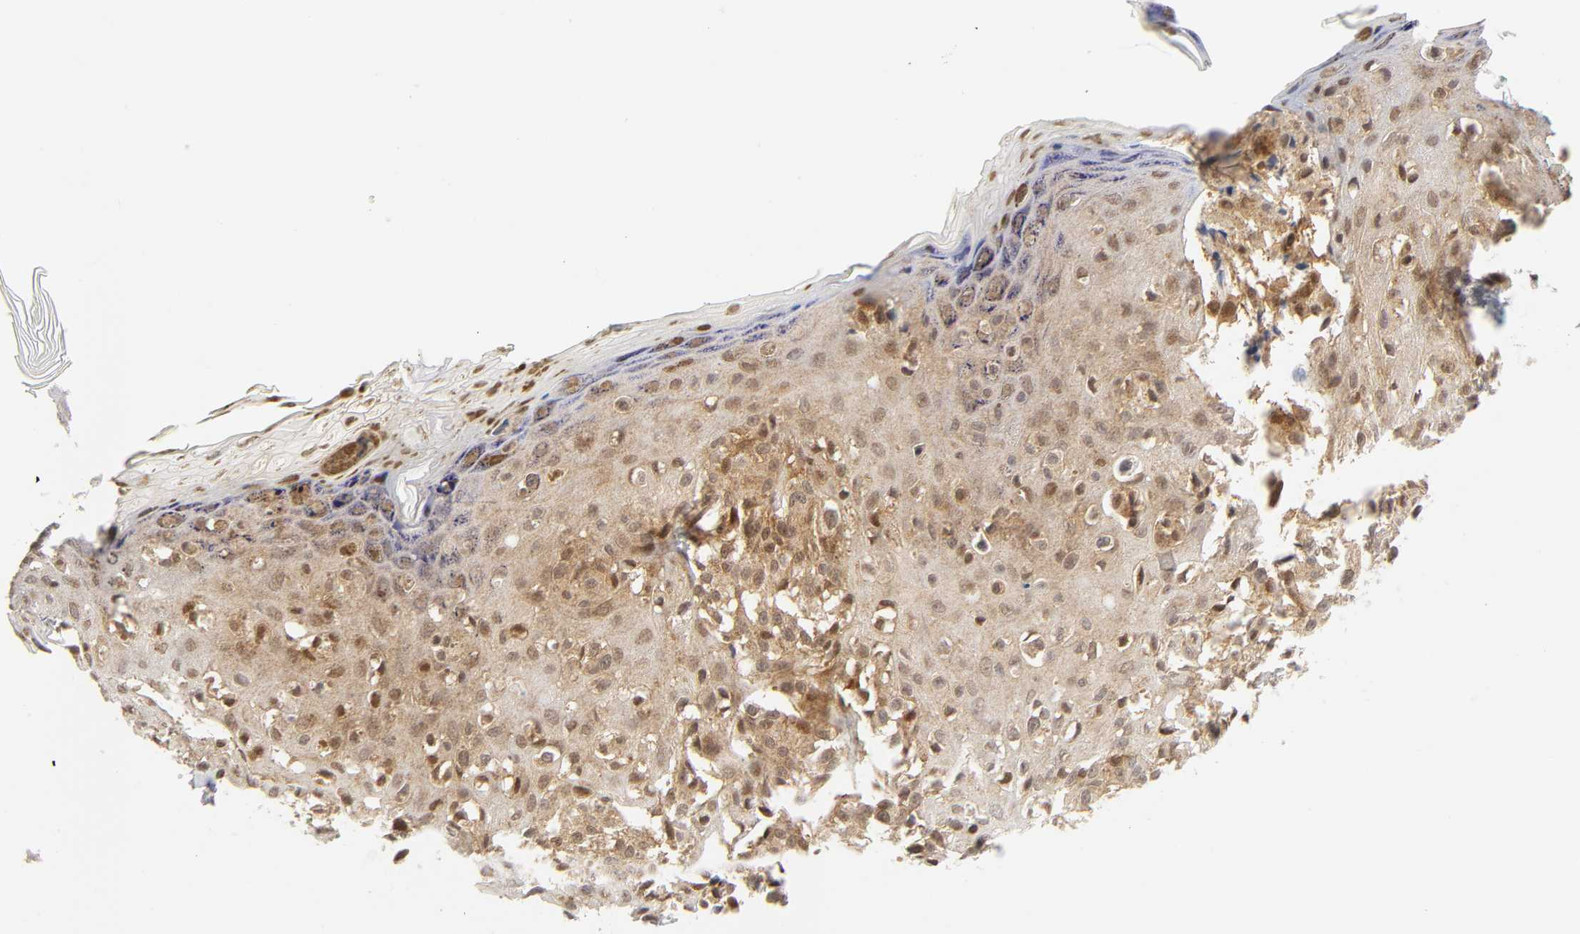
{"staining": {"intensity": "moderate", "quantity": ">75%", "location": "cytoplasmic/membranous,nuclear"}, "tissue": "melanoma", "cell_type": "Tumor cells", "image_type": "cancer", "snomed": [{"axis": "morphology", "description": "Malignant melanoma, NOS"}, {"axis": "topography", "description": "Skin"}], "caption": "High-power microscopy captured an immunohistochemistry micrograph of malignant melanoma, revealing moderate cytoplasmic/membranous and nuclear staining in approximately >75% of tumor cells. (DAB (3,3'-diaminobenzidine) IHC with brightfield microscopy, high magnification).", "gene": "CDC37", "patient": {"sex": "female", "age": 38}}